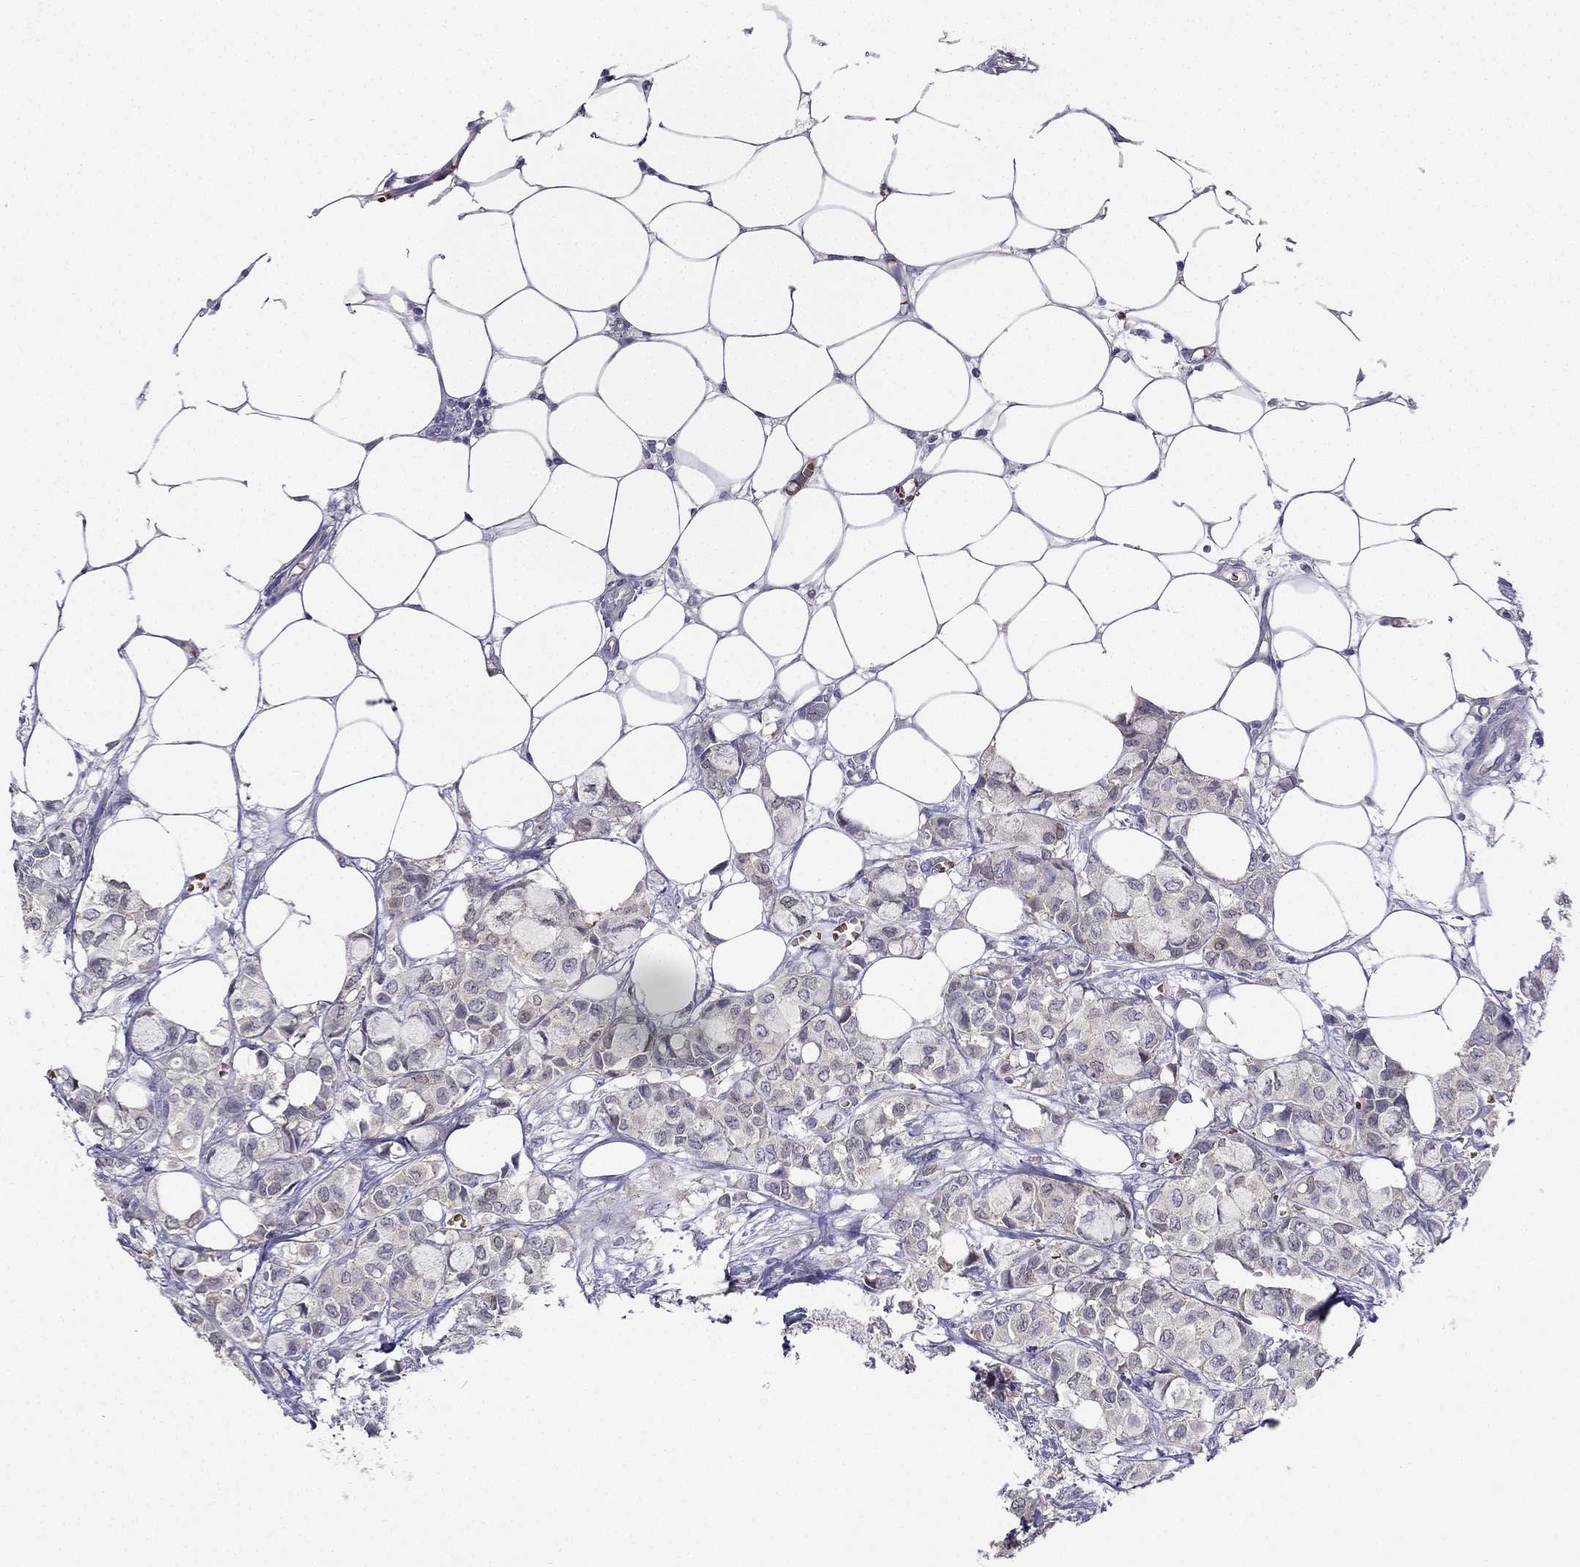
{"staining": {"intensity": "negative", "quantity": "none", "location": "none"}, "tissue": "breast cancer", "cell_type": "Tumor cells", "image_type": "cancer", "snomed": [{"axis": "morphology", "description": "Duct carcinoma"}, {"axis": "topography", "description": "Breast"}], "caption": "Immunohistochemical staining of breast invasive ductal carcinoma exhibits no significant positivity in tumor cells.", "gene": "RSPH14", "patient": {"sex": "female", "age": 85}}